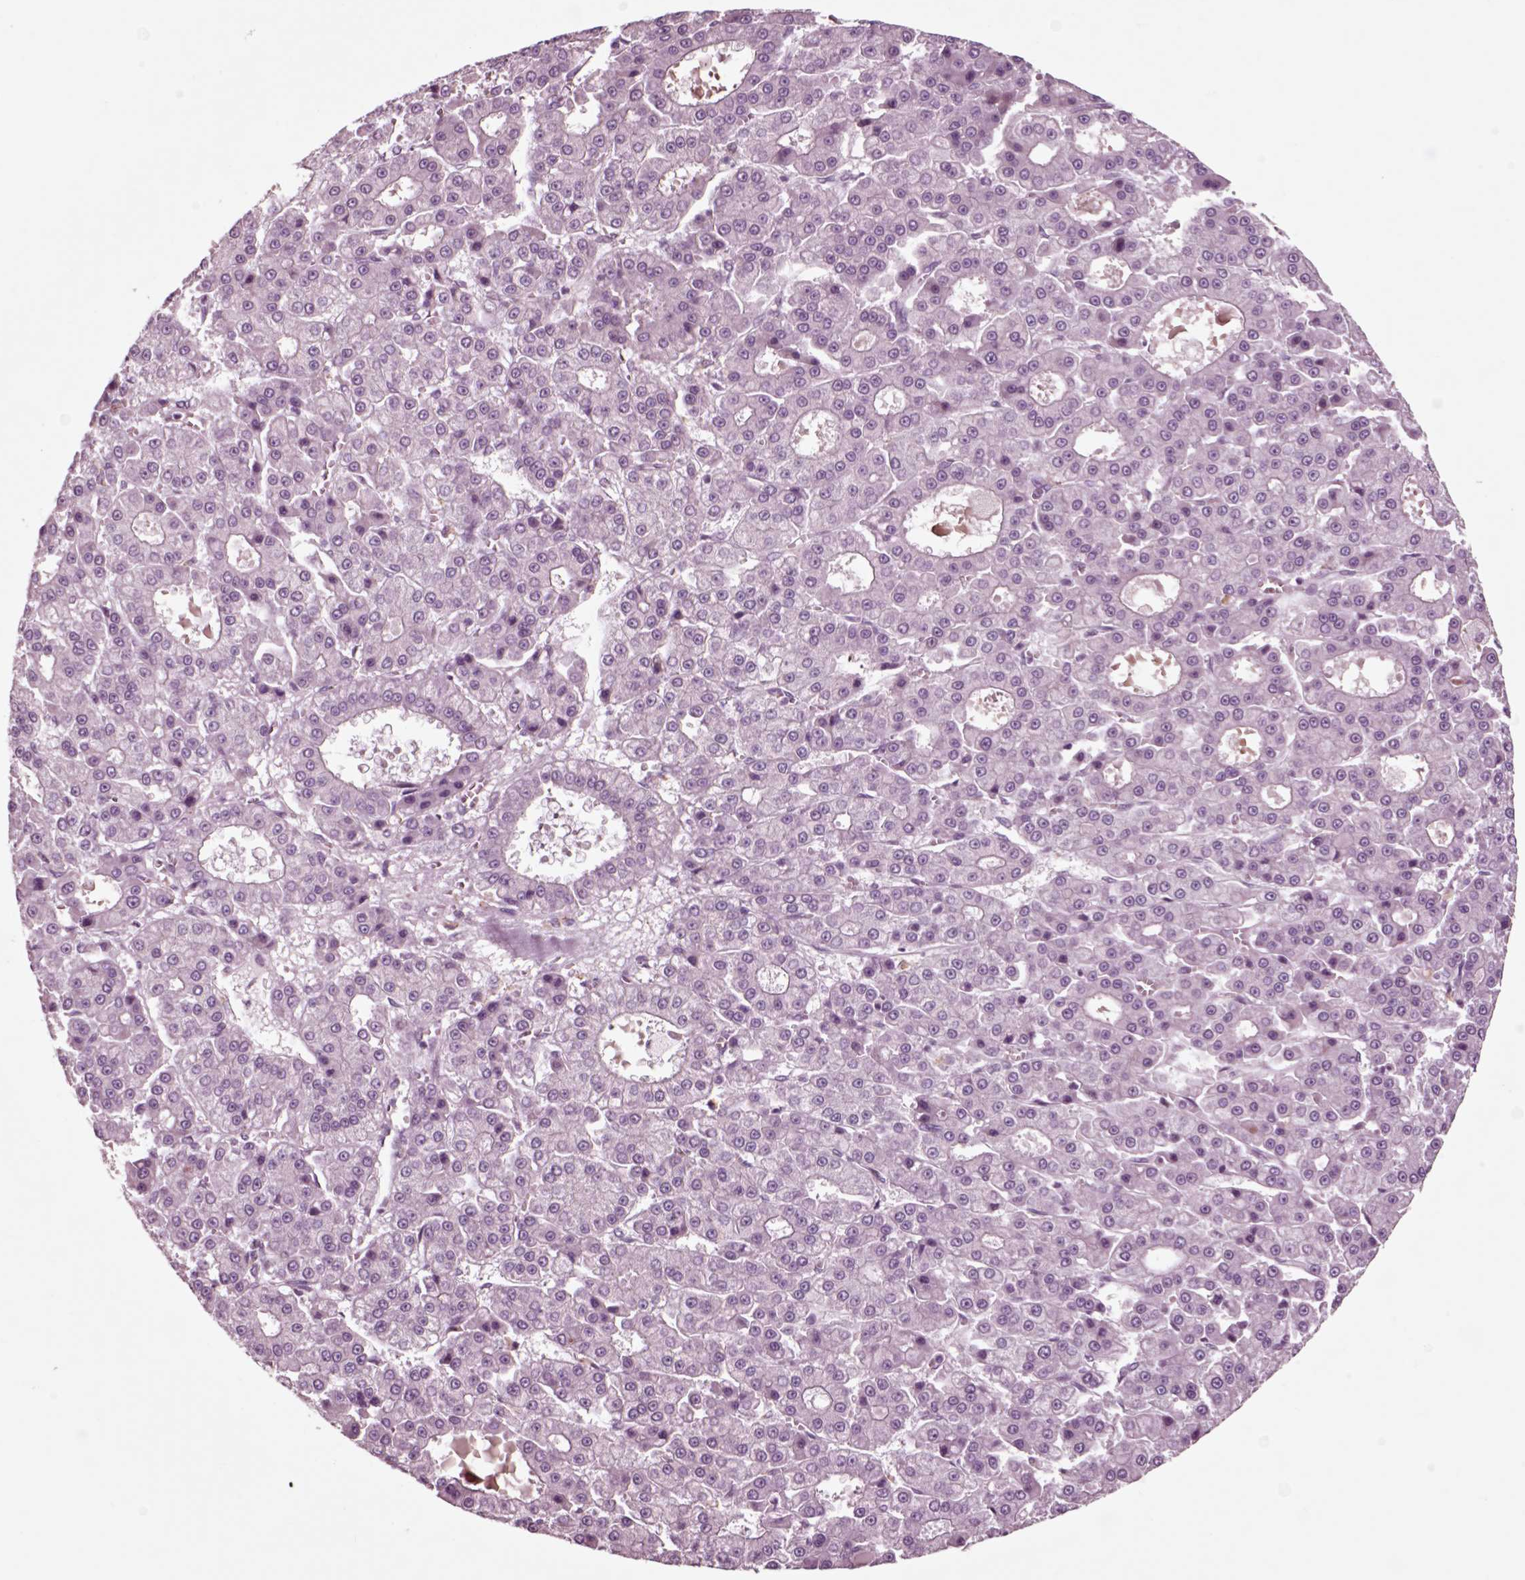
{"staining": {"intensity": "negative", "quantity": "none", "location": "none"}, "tissue": "liver cancer", "cell_type": "Tumor cells", "image_type": "cancer", "snomed": [{"axis": "morphology", "description": "Carcinoma, Hepatocellular, NOS"}, {"axis": "topography", "description": "Liver"}], "caption": "An image of human hepatocellular carcinoma (liver) is negative for staining in tumor cells.", "gene": "CHGB", "patient": {"sex": "male", "age": 70}}